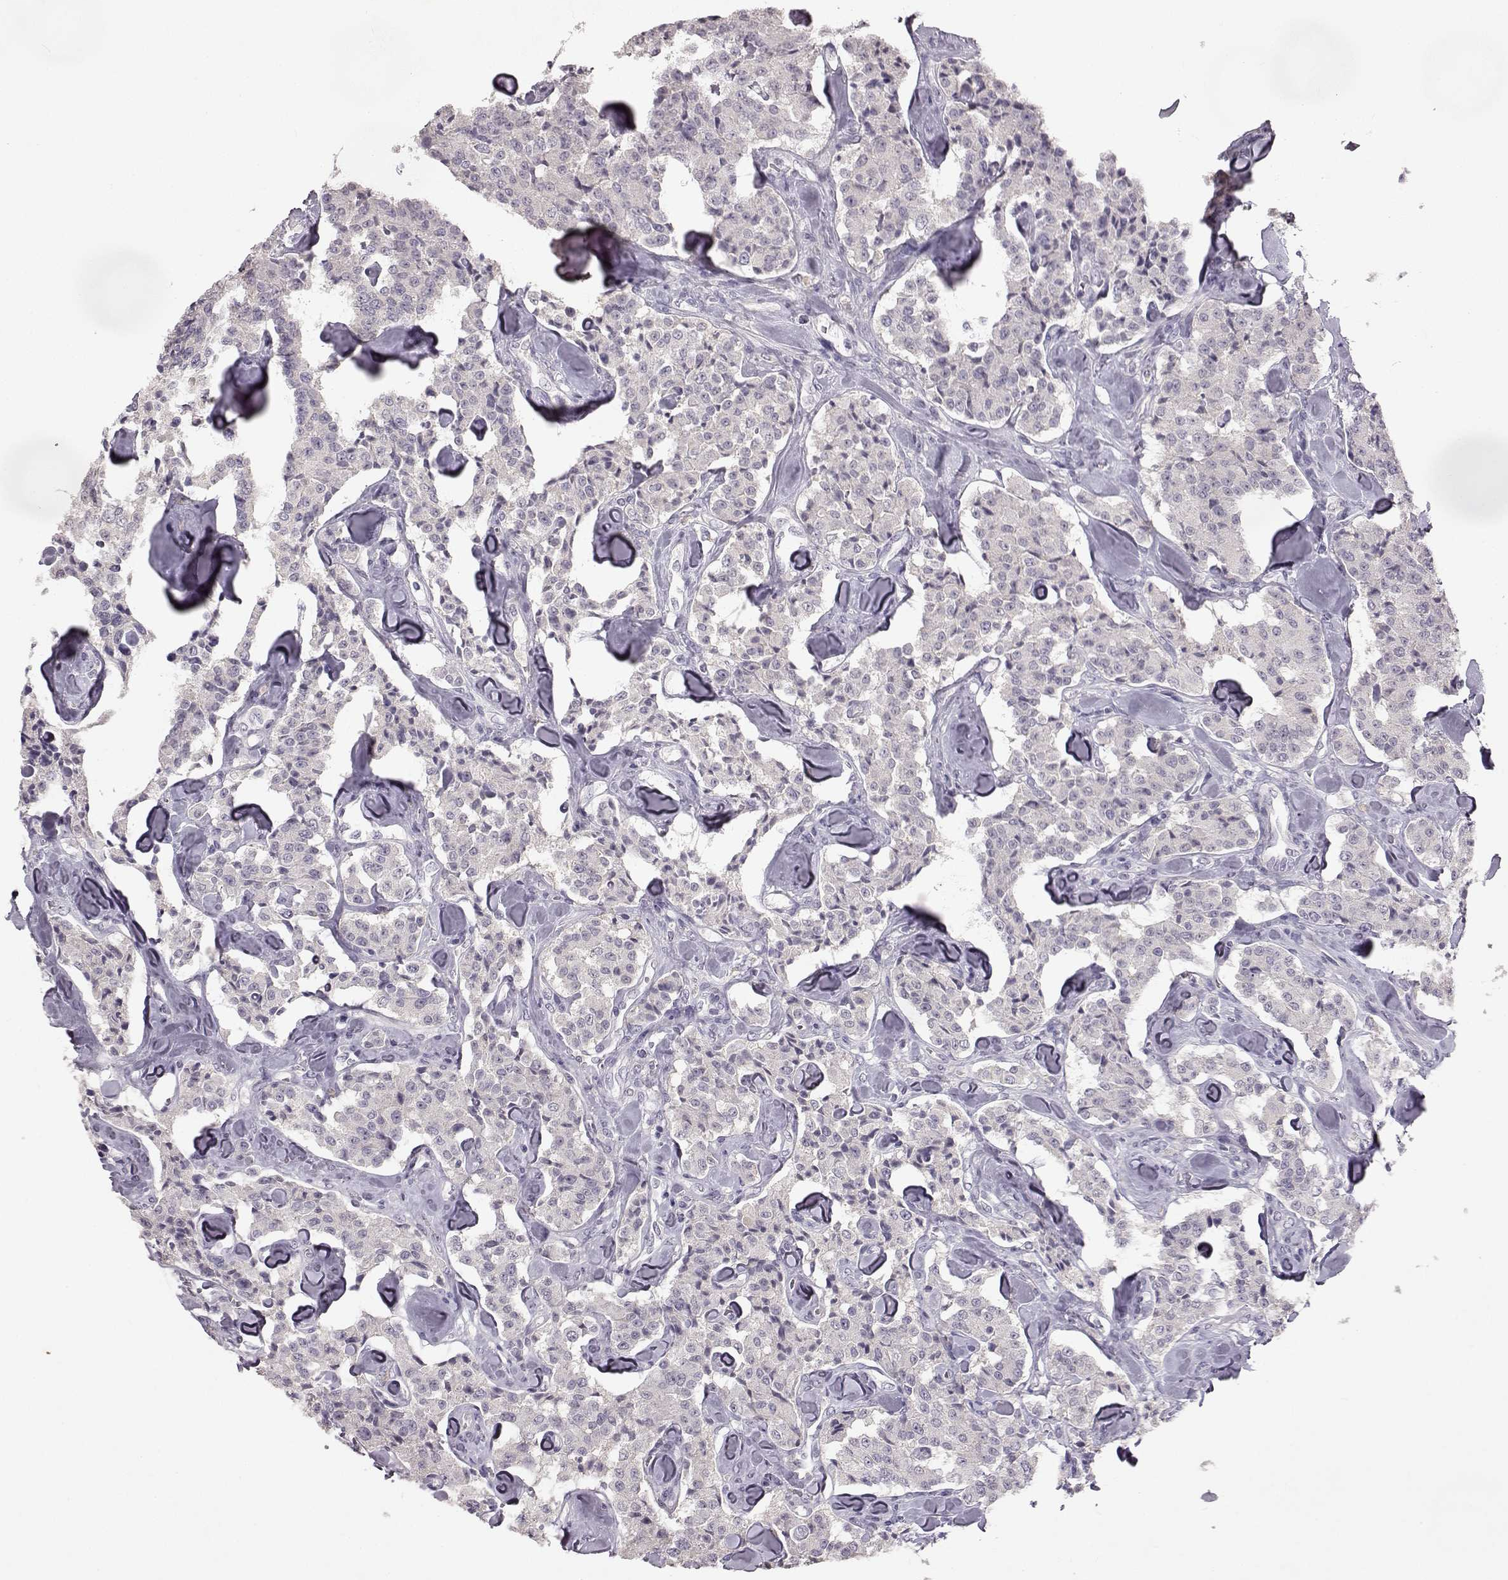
{"staining": {"intensity": "negative", "quantity": "none", "location": "none"}, "tissue": "carcinoid", "cell_type": "Tumor cells", "image_type": "cancer", "snomed": [{"axis": "morphology", "description": "Carcinoid, malignant, NOS"}, {"axis": "topography", "description": "Pancreas"}], "caption": "Carcinoid (malignant) was stained to show a protein in brown. There is no significant staining in tumor cells. (Brightfield microscopy of DAB immunohistochemistry (IHC) at high magnification).", "gene": "SPAG17", "patient": {"sex": "male", "age": 41}}